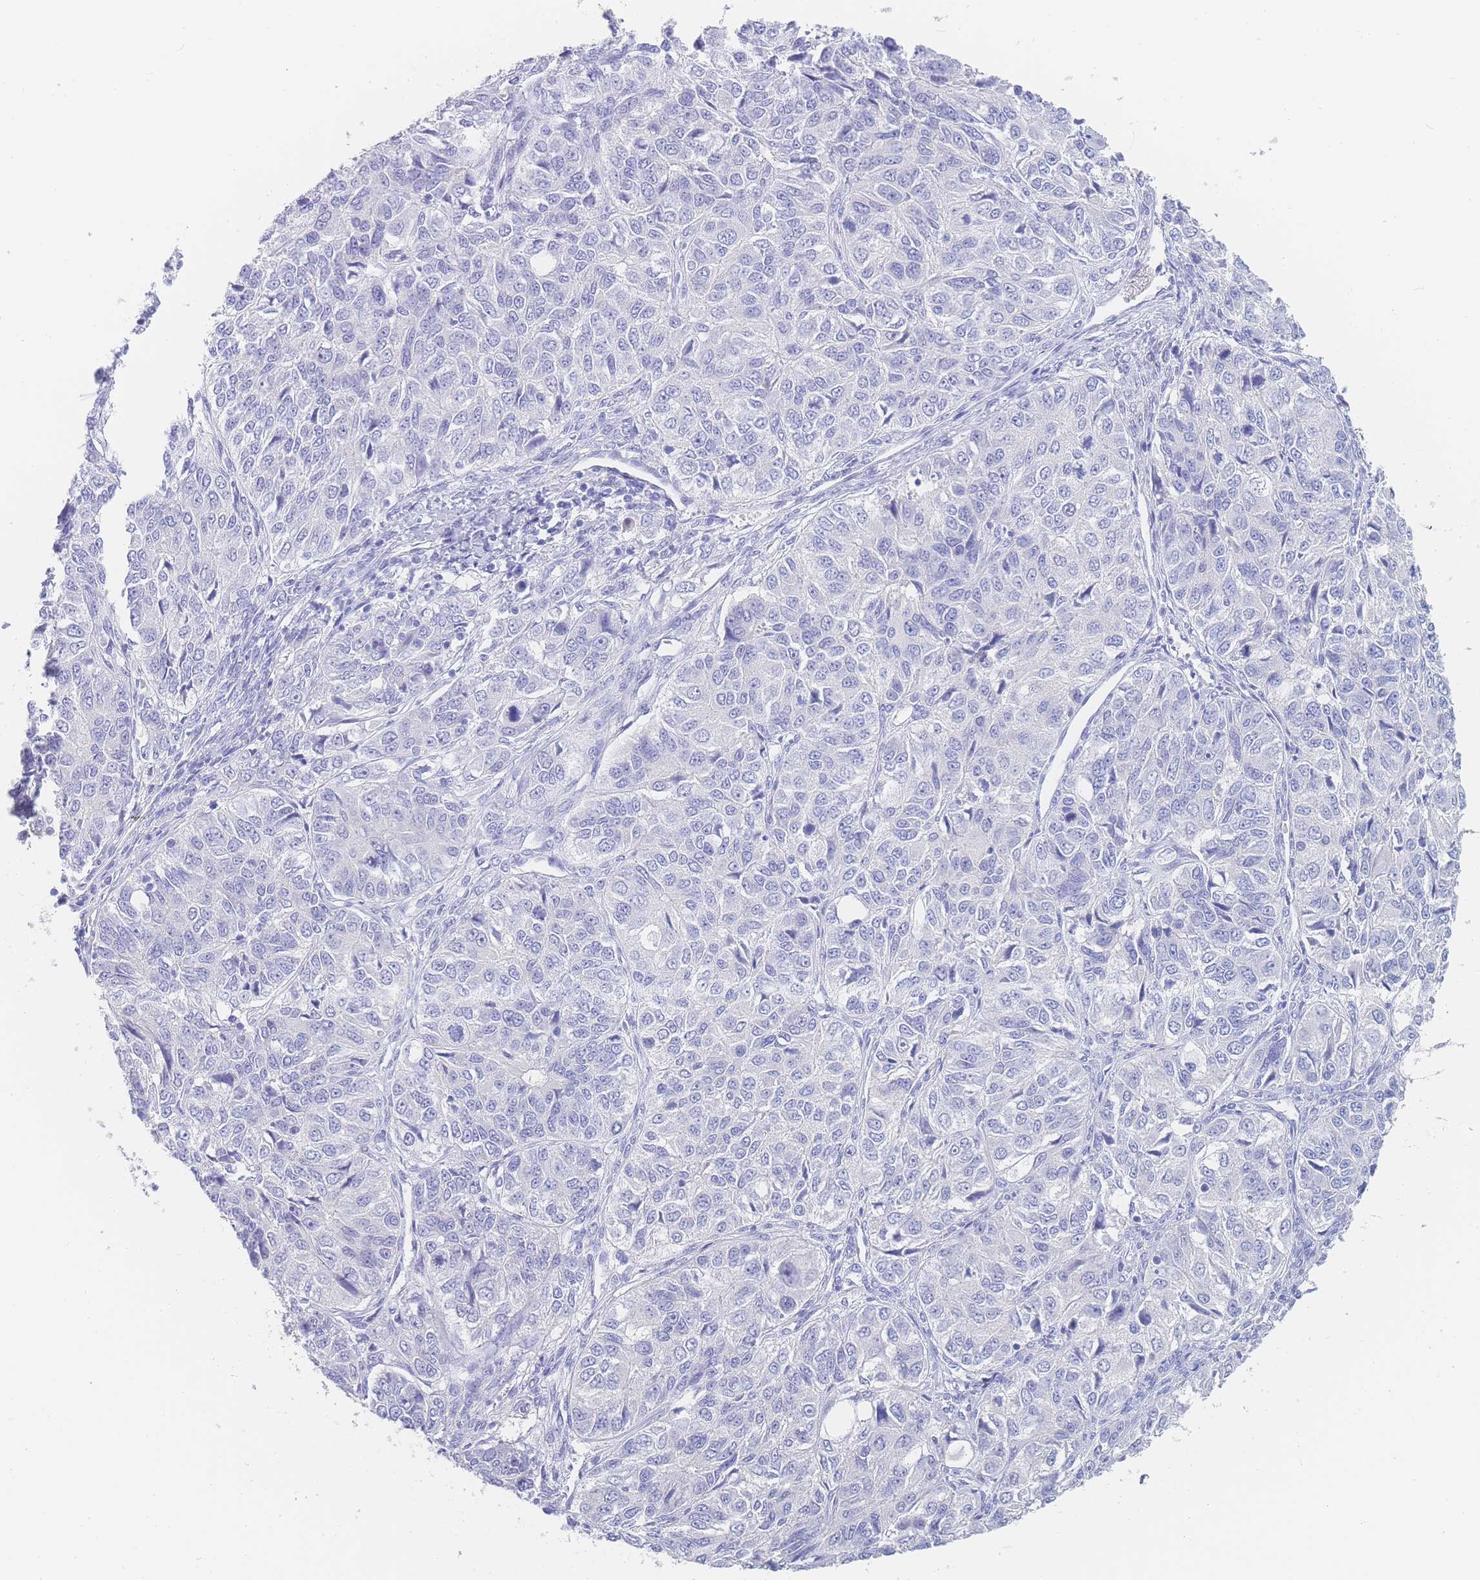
{"staining": {"intensity": "negative", "quantity": "none", "location": "none"}, "tissue": "ovarian cancer", "cell_type": "Tumor cells", "image_type": "cancer", "snomed": [{"axis": "morphology", "description": "Carcinoma, endometroid"}, {"axis": "topography", "description": "Ovary"}], "caption": "Image shows no protein positivity in tumor cells of ovarian endometroid carcinoma tissue. Nuclei are stained in blue.", "gene": "LZTFL1", "patient": {"sex": "female", "age": 51}}